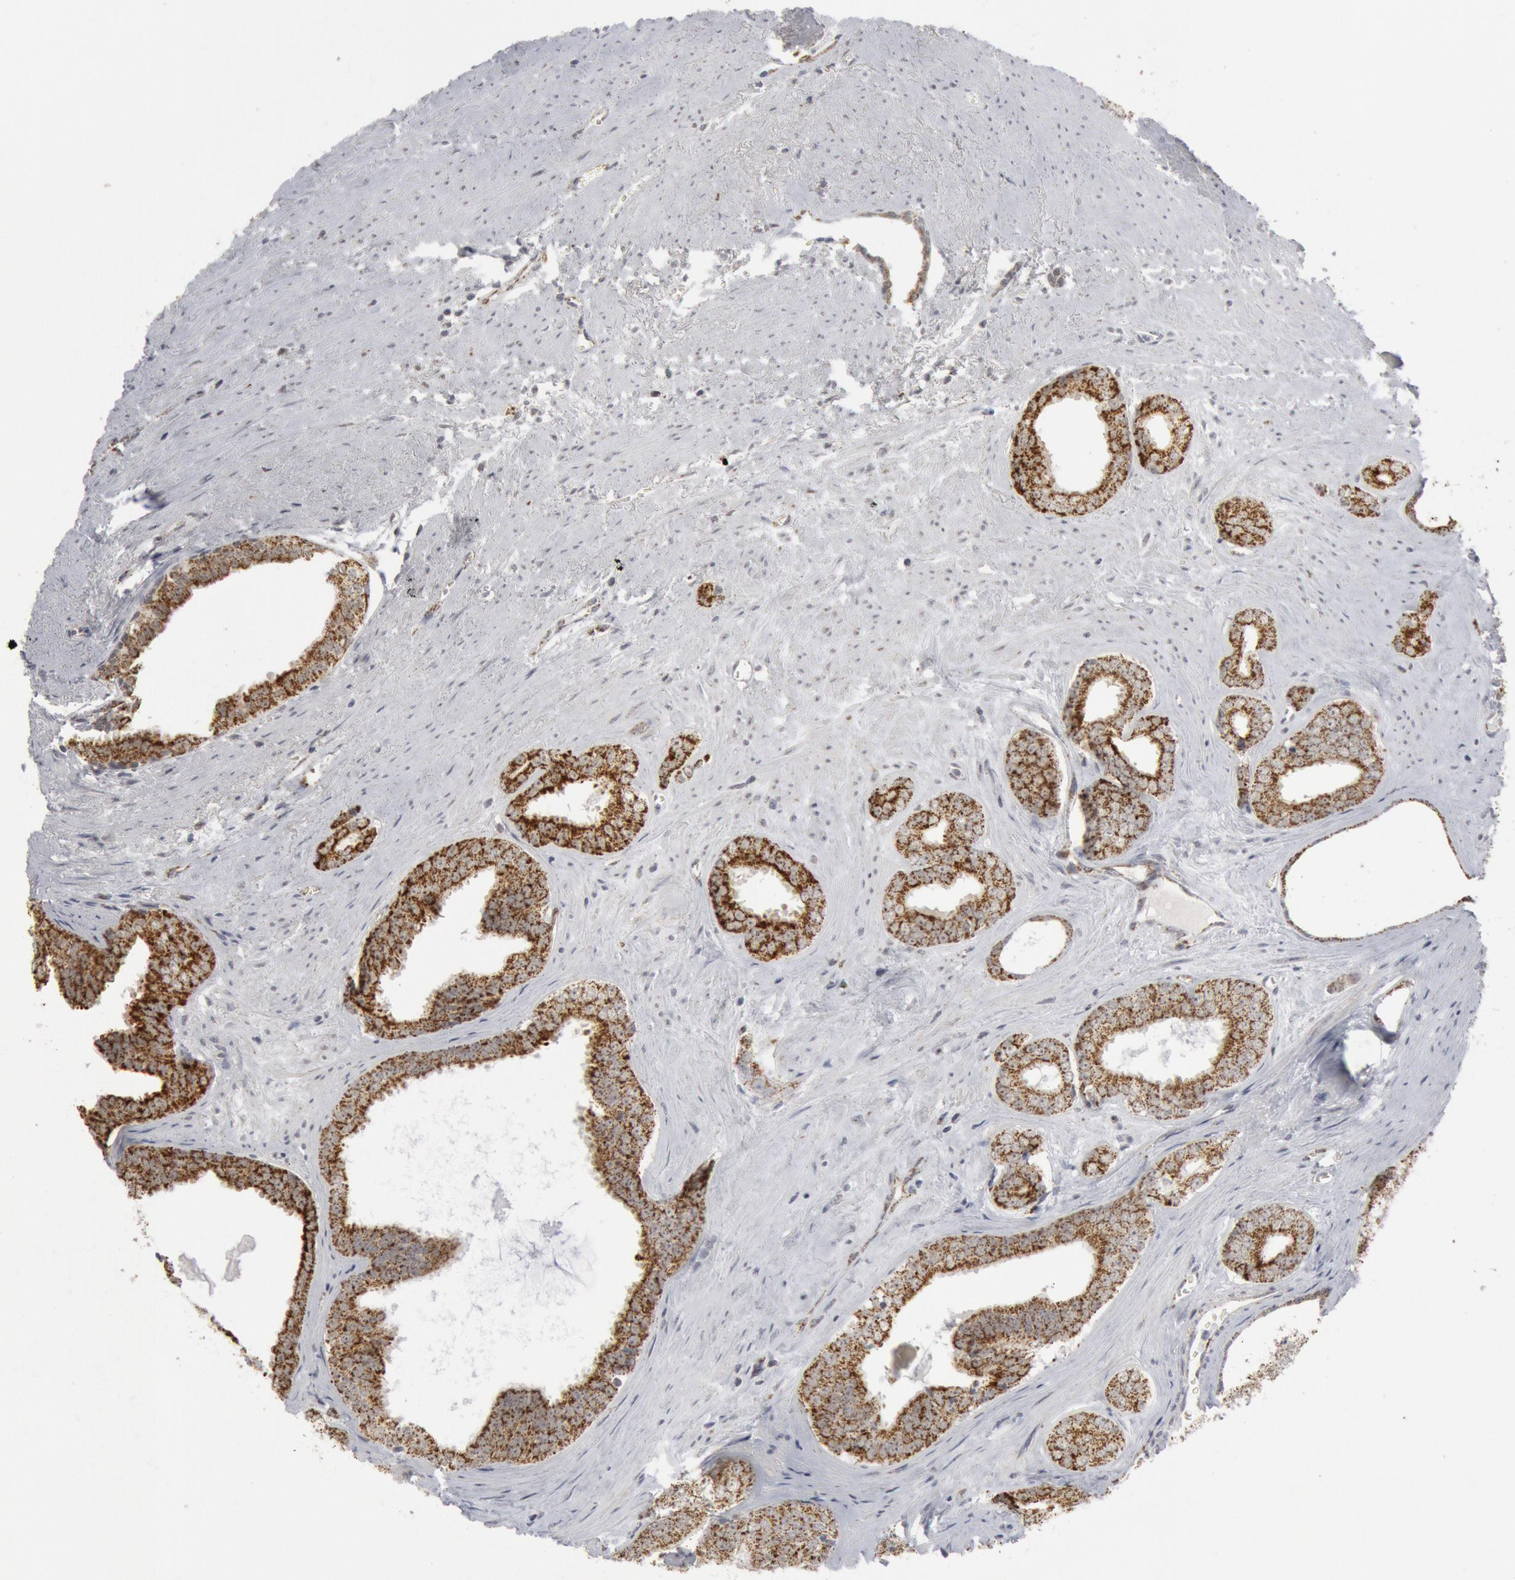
{"staining": {"intensity": "moderate", "quantity": ">75%", "location": "cytoplasmic/membranous"}, "tissue": "prostate cancer", "cell_type": "Tumor cells", "image_type": "cancer", "snomed": [{"axis": "morphology", "description": "Adenocarcinoma, Medium grade"}, {"axis": "topography", "description": "Prostate"}], "caption": "Prostate cancer (adenocarcinoma (medium-grade)) stained with a protein marker reveals moderate staining in tumor cells.", "gene": "CASP9", "patient": {"sex": "male", "age": 79}}